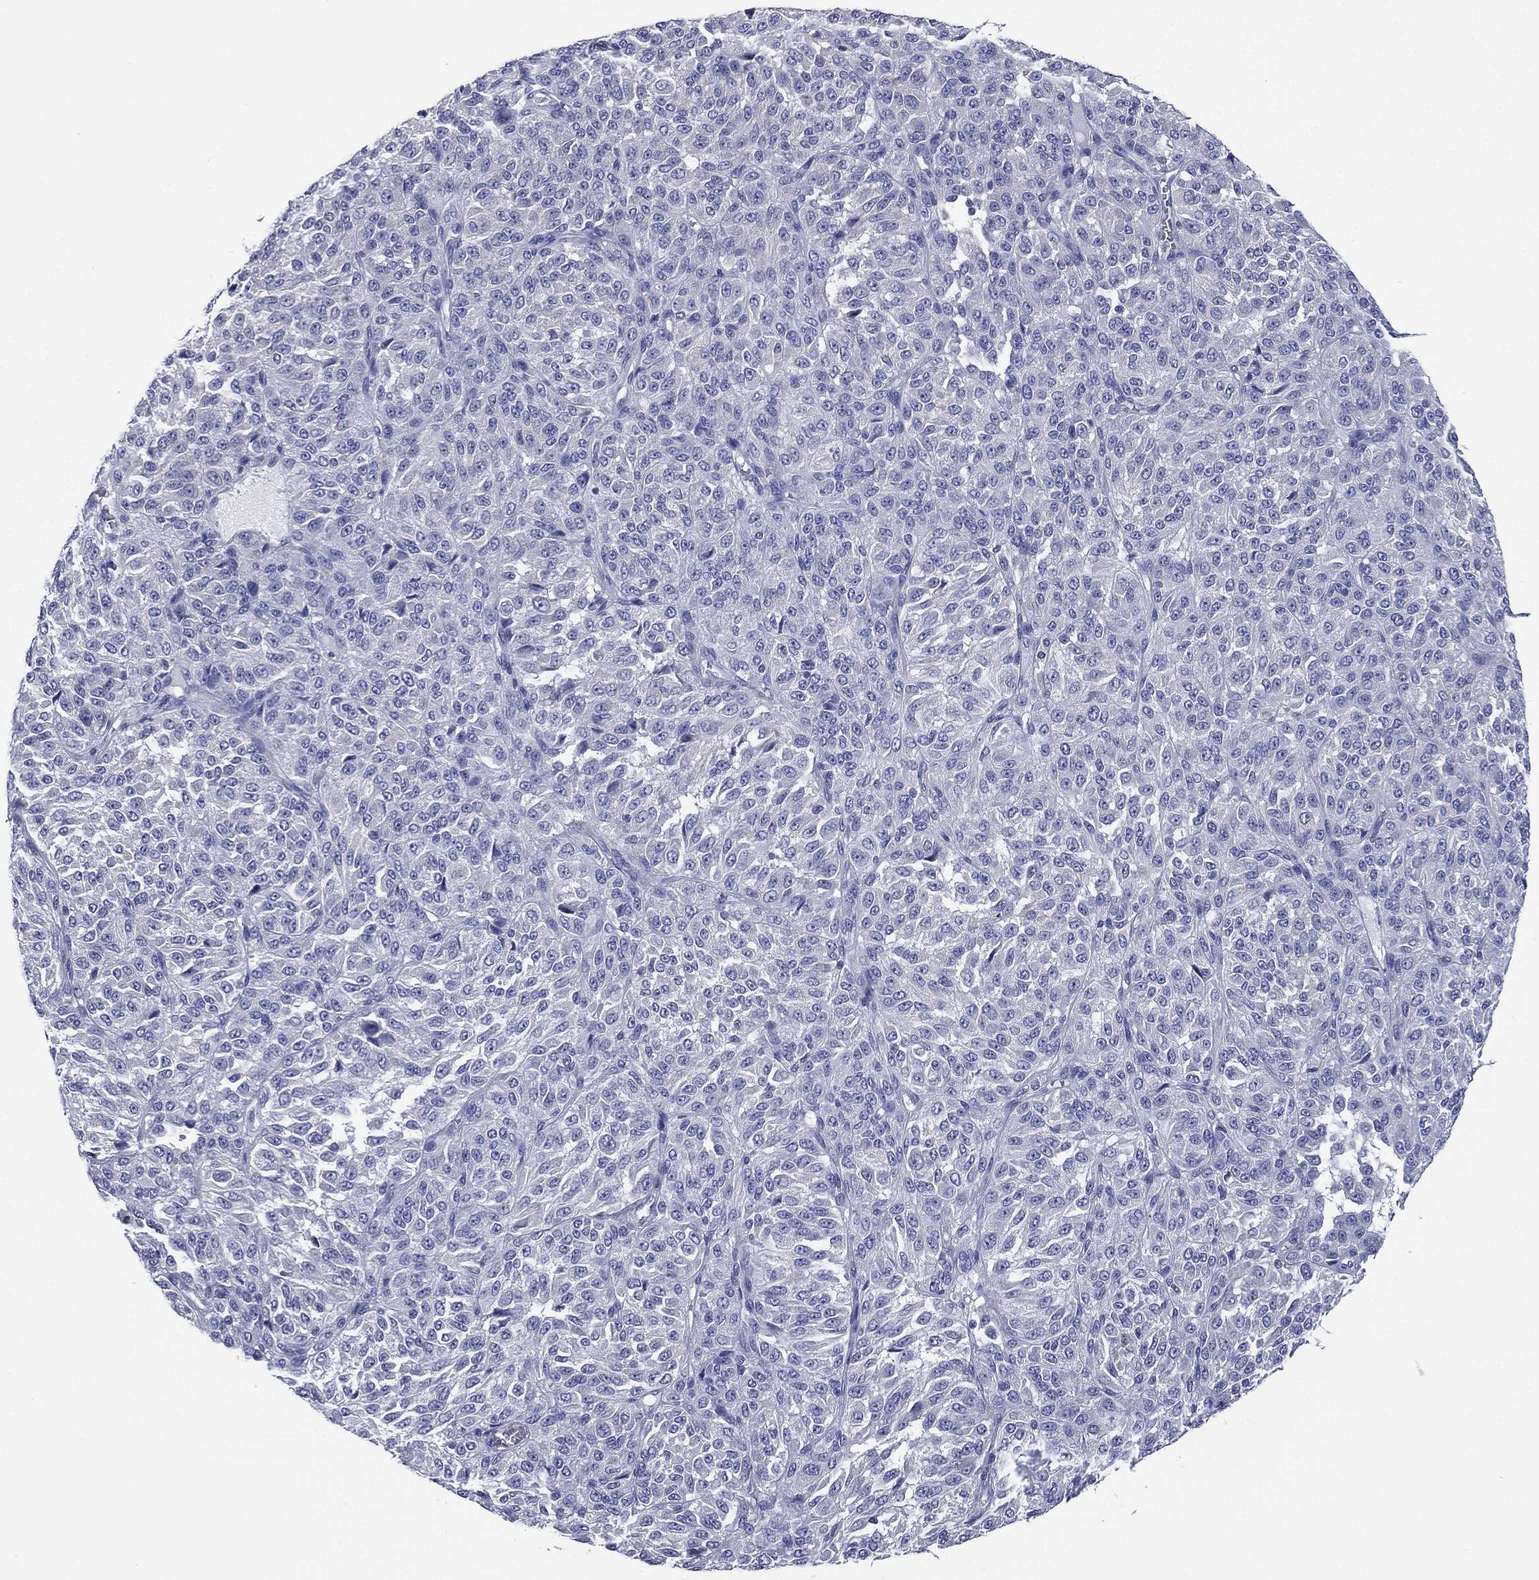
{"staining": {"intensity": "negative", "quantity": "none", "location": "none"}, "tissue": "melanoma", "cell_type": "Tumor cells", "image_type": "cancer", "snomed": [{"axis": "morphology", "description": "Malignant melanoma, Metastatic site"}, {"axis": "topography", "description": "Brain"}], "caption": "This photomicrograph is of malignant melanoma (metastatic site) stained with immunohistochemistry to label a protein in brown with the nuclei are counter-stained blue. There is no staining in tumor cells.", "gene": "FCER2", "patient": {"sex": "female", "age": 56}}